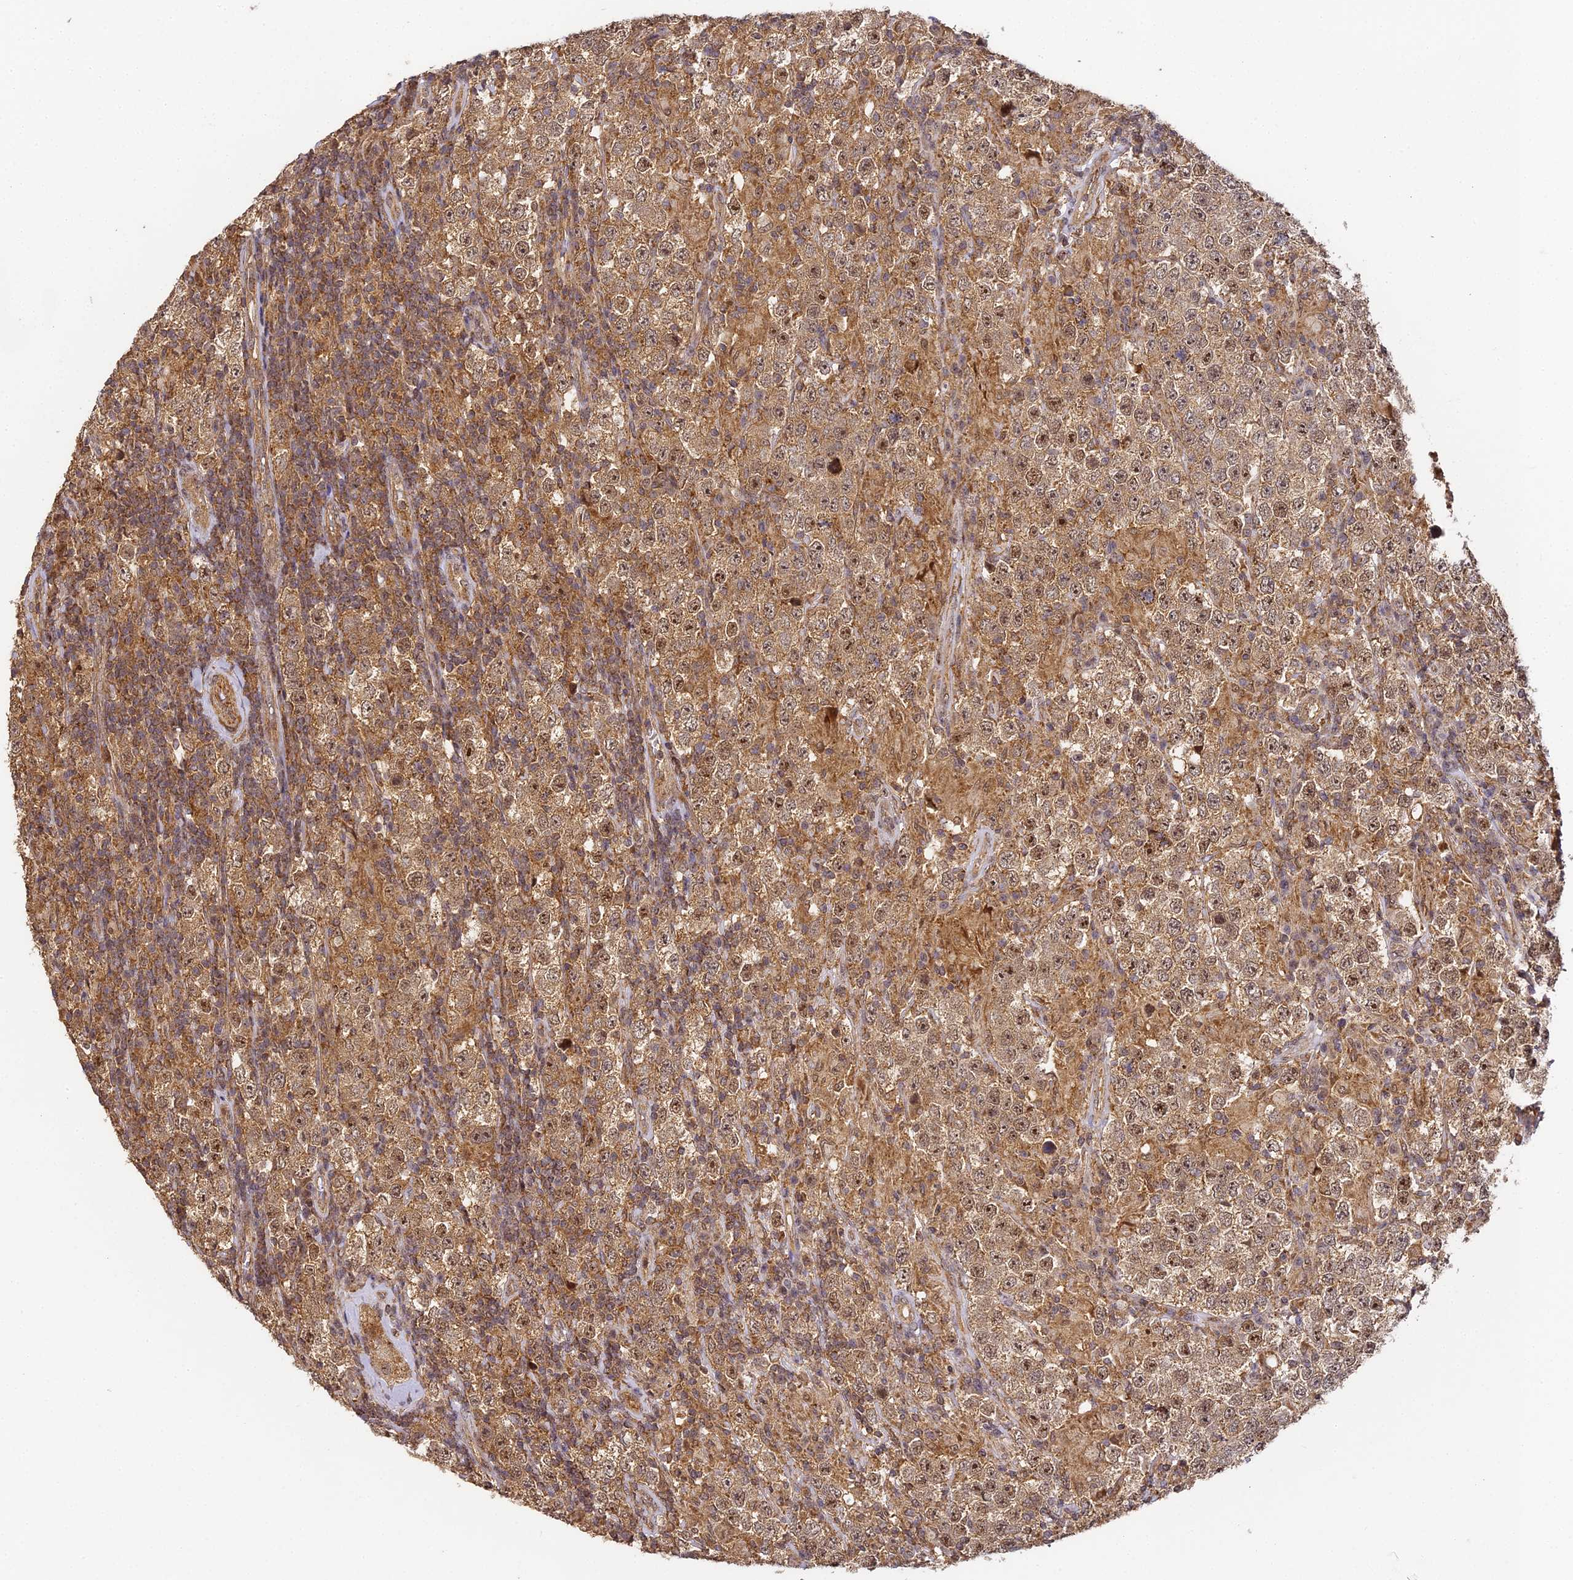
{"staining": {"intensity": "moderate", "quantity": ">75%", "location": "cytoplasmic/membranous,nuclear"}, "tissue": "testis cancer", "cell_type": "Tumor cells", "image_type": "cancer", "snomed": [{"axis": "morphology", "description": "Normal tissue, NOS"}, {"axis": "morphology", "description": "Urothelial carcinoma, High grade"}, {"axis": "morphology", "description": "Seminoma, NOS"}, {"axis": "morphology", "description": "Carcinoma, Embryonal, NOS"}, {"axis": "topography", "description": "Urinary bladder"}, {"axis": "topography", "description": "Testis"}], "caption": "An IHC photomicrograph of tumor tissue is shown. Protein staining in brown labels moderate cytoplasmic/membranous and nuclear positivity in high-grade urothelial carcinoma (testis) within tumor cells.", "gene": "ZNF443", "patient": {"sex": "male", "age": 41}}